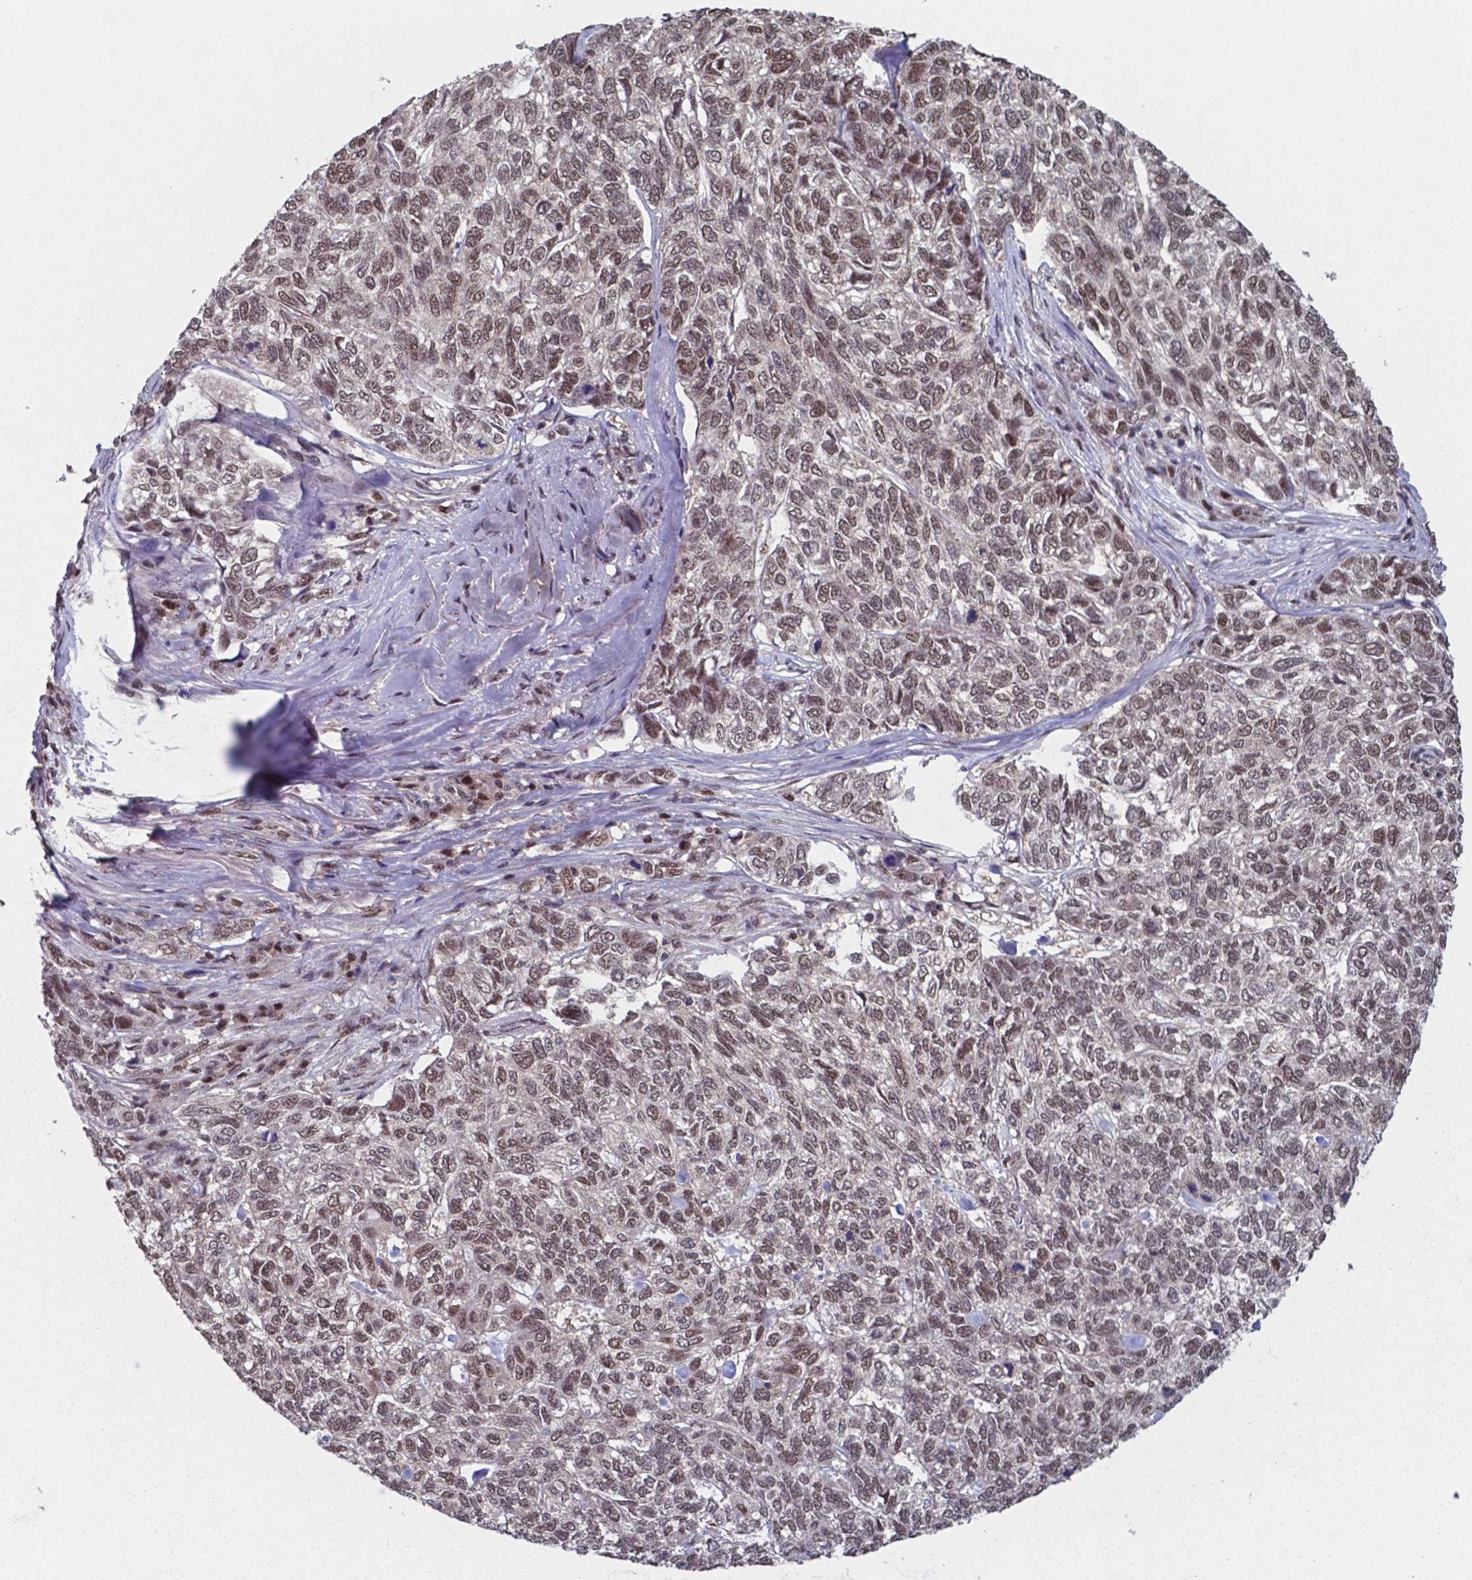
{"staining": {"intensity": "moderate", "quantity": ">75%", "location": "nuclear"}, "tissue": "skin cancer", "cell_type": "Tumor cells", "image_type": "cancer", "snomed": [{"axis": "morphology", "description": "Basal cell carcinoma"}, {"axis": "topography", "description": "Skin"}], "caption": "The photomicrograph reveals a brown stain indicating the presence of a protein in the nuclear of tumor cells in basal cell carcinoma (skin). (DAB IHC with brightfield microscopy, high magnification).", "gene": "UBA1", "patient": {"sex": "female", "age": 65}}